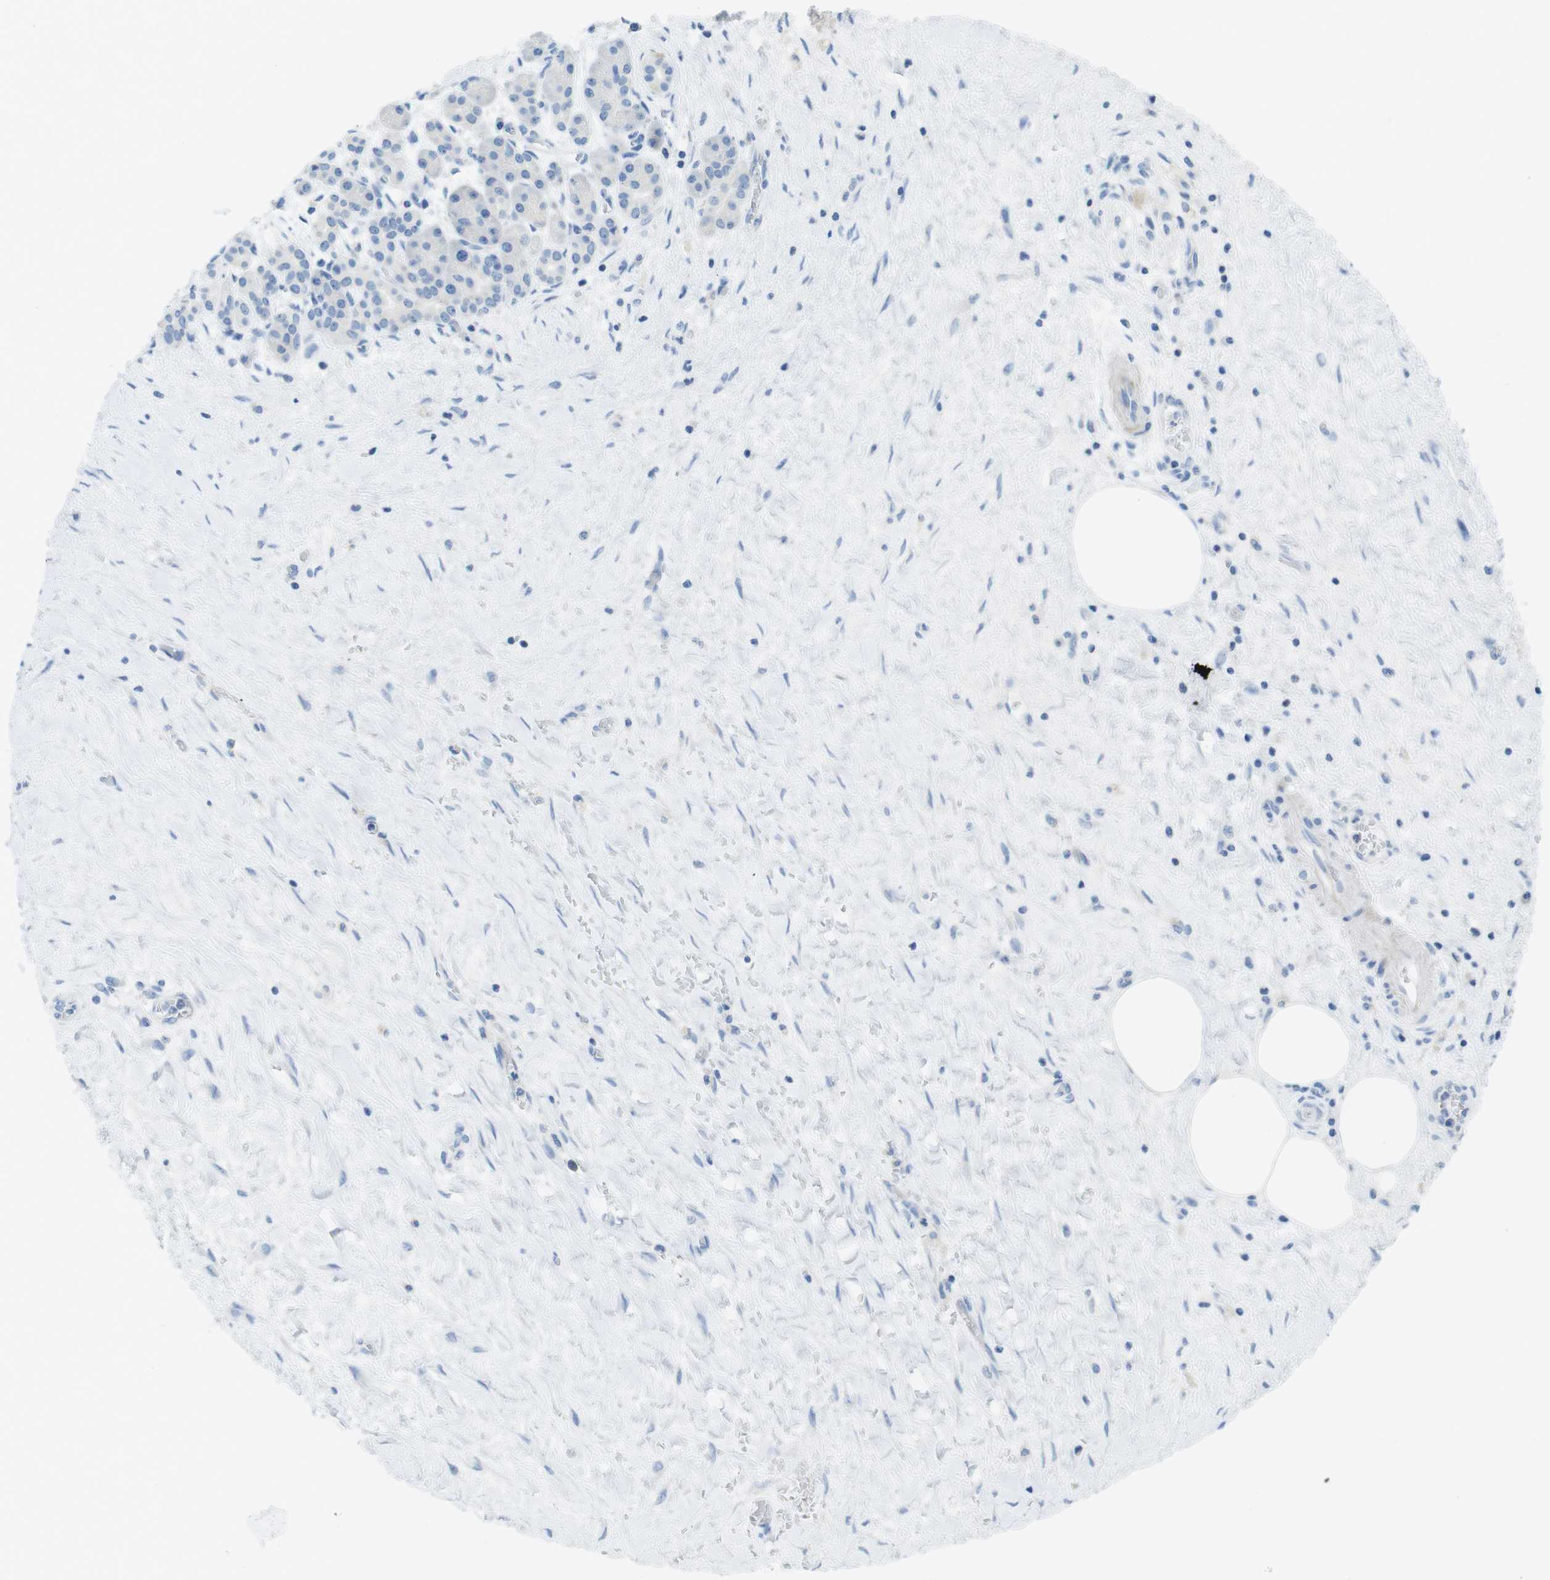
{"staining": {"intensity": "negative", "quantity": "none", "location": "none"}, "tissue": "pancreatic cancer", "cell_type": "Tumor cells", "image_type": "cancer", "snomed": [{"axis": "morphology", "description": "Adenocarcinoma, NOS"}, {"axis": "topography", "description": "Pancreas"}], "caption": "IHC of human adenocarcinoma (pancreatic) displays no positivity in tumor cells. Brightfield microscopy of immunohistochemistry stained with DAB (3,3'-diaminobenzidine) (brown) and hematoxylin (blue), captured at high magnification.", "gene": "ASIC5", "patient": {"sex": "female", "age": 70}}